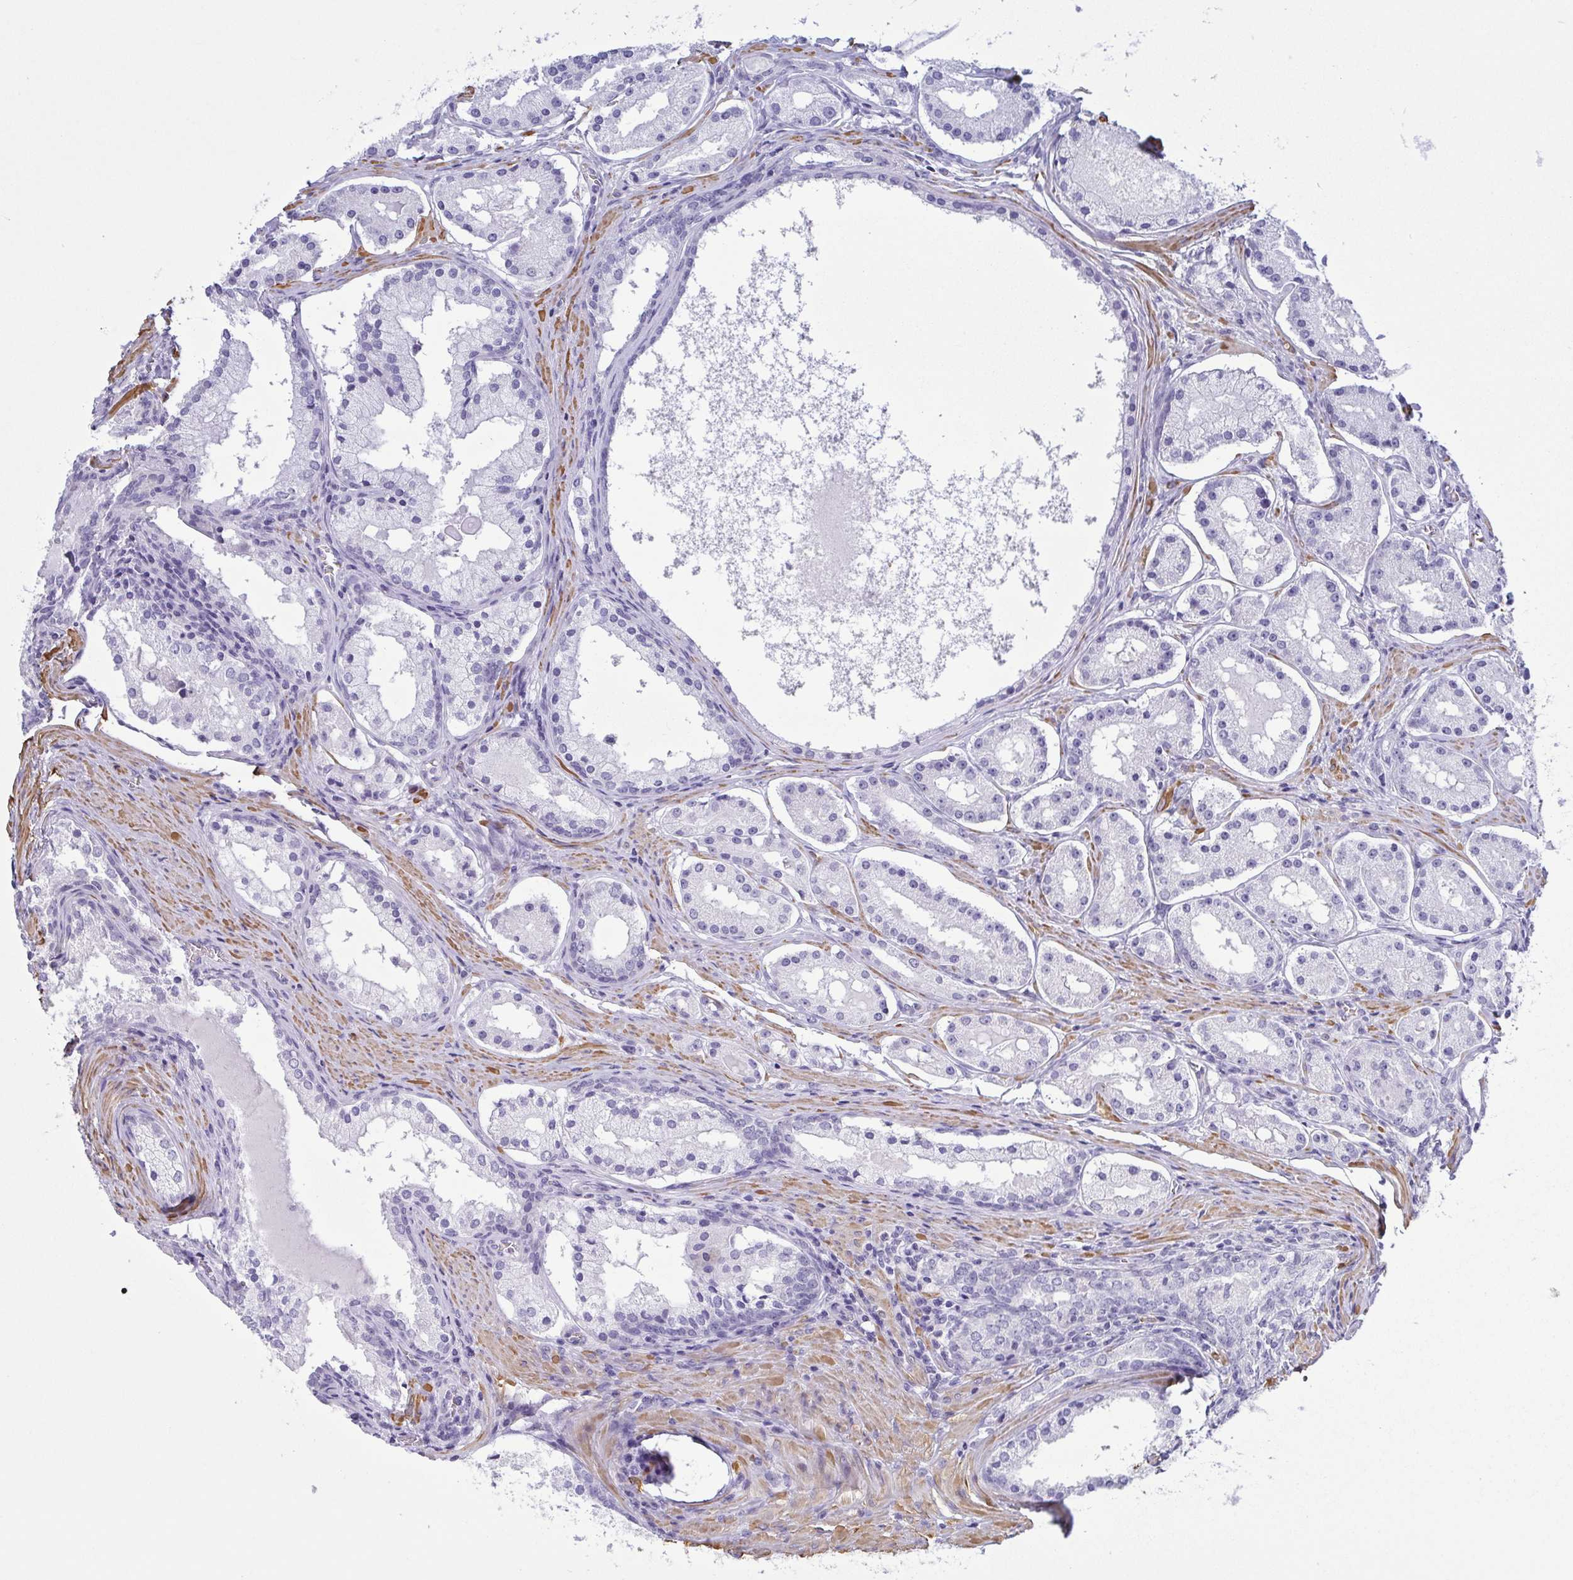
{"staining": {"intensity": "negative", "quantity": "none", "location": "none"}, "tissue": "prostate cancer", "cell_type": "Tumor cells", "image_type": "cancer", "snomed": [{"axis": "morphology", "description": "Adenocarcinoma, Low grade"}, {"axis": "topography", "description": "Prostate"}], "caption": "Prostate adenocarcinoma (low-grade) was stained to show a protein in brown. There is no significant staining in tumor cells.", "gene": "MYL7", "patient": {"sex": "male", "age": 57}}